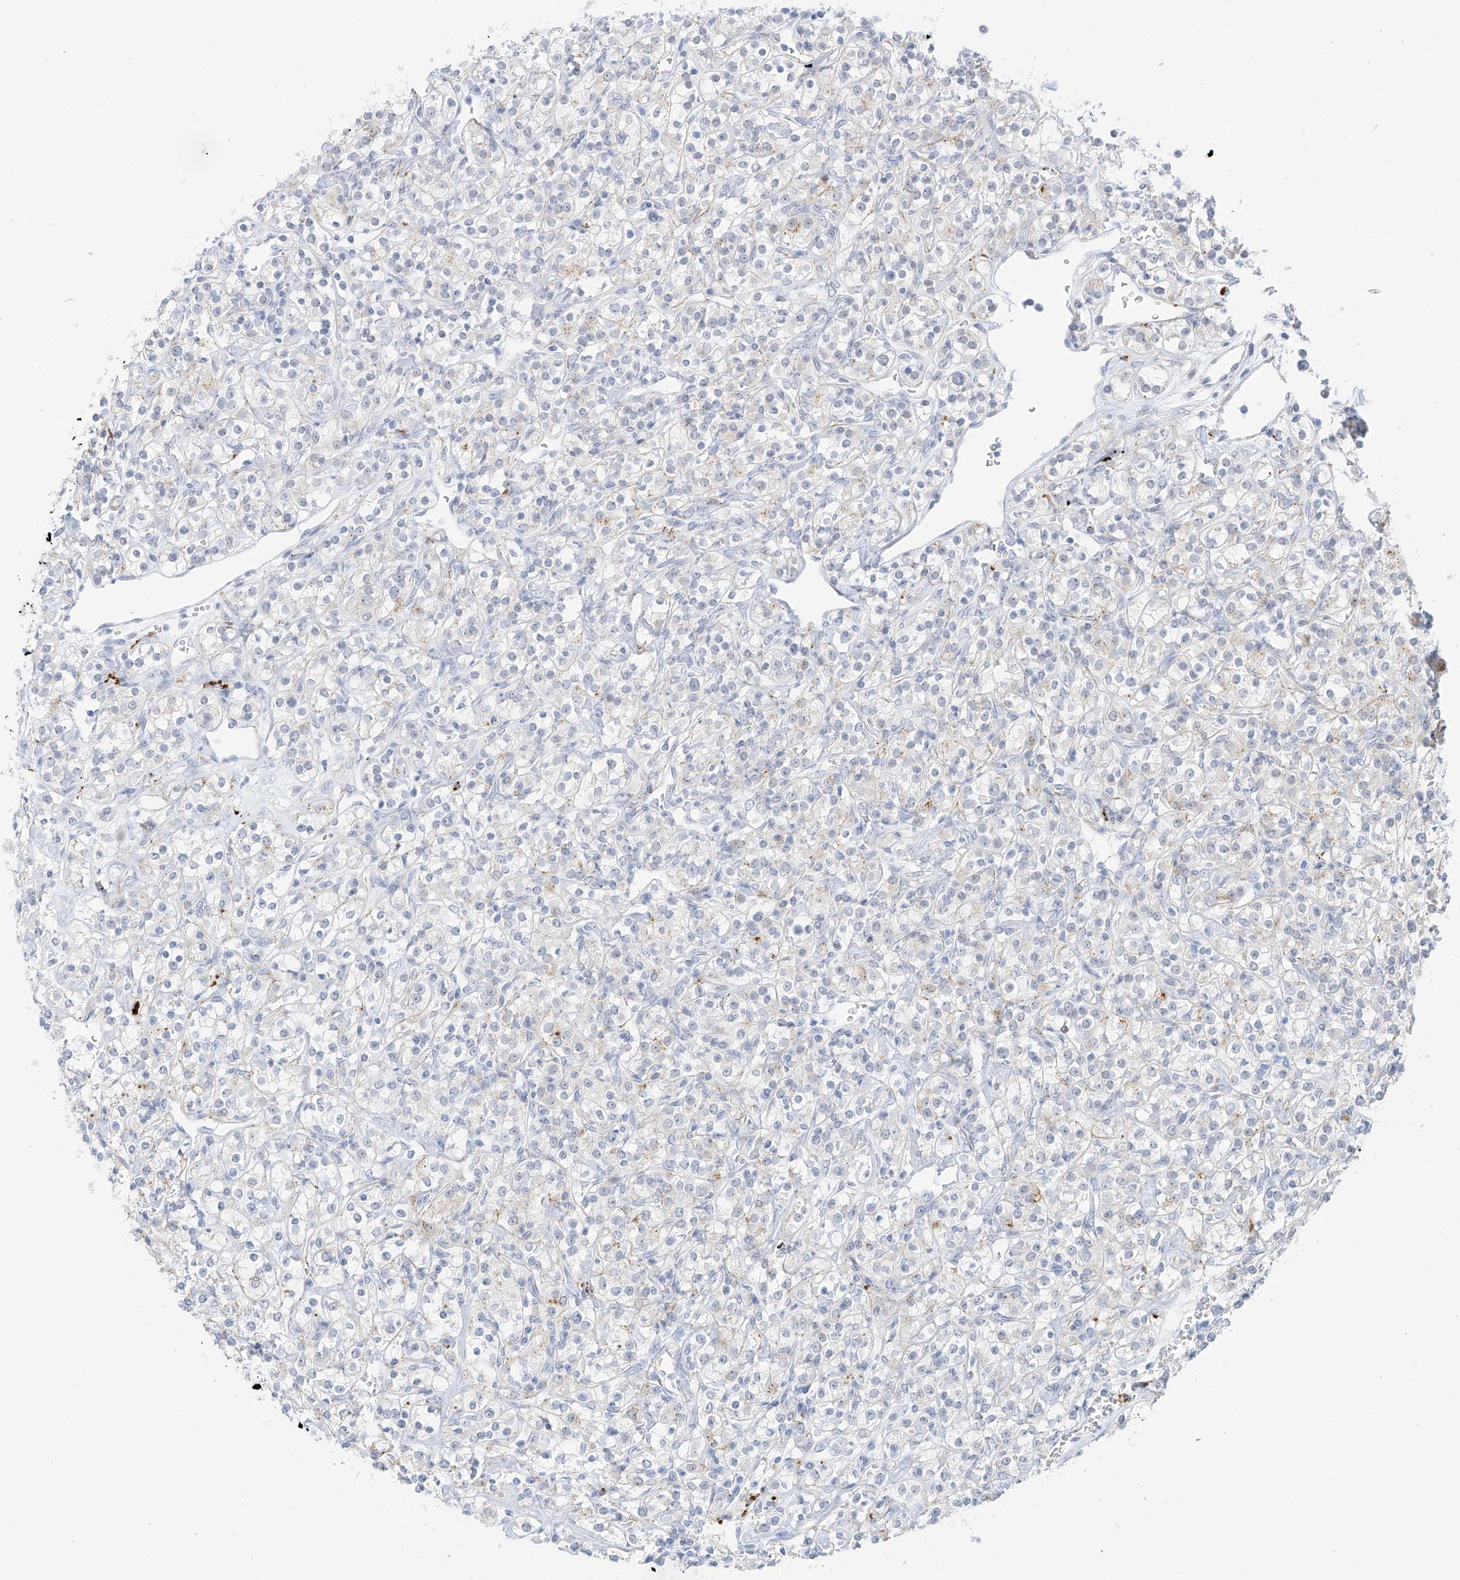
{"staining": {"intensity": "negative", "quantity": "none", "location": "none"}, "tissue": "renal cancer", "cell_type": "Tumor cells", "image_type": "cancer", "snomed": [{"axis": "morphology", "description": "Adenocarcinoma, NOS"}, {"axis": "topography", "description": "Kidney"}], "caption": "Immunohistochemistry (IHC) histopathology image of human renal cancer stained for a protein (brown), which exhibits no expression in tumor cells.", "gene": "PSPH", "patient": {"sex": "male", "age": 77}}